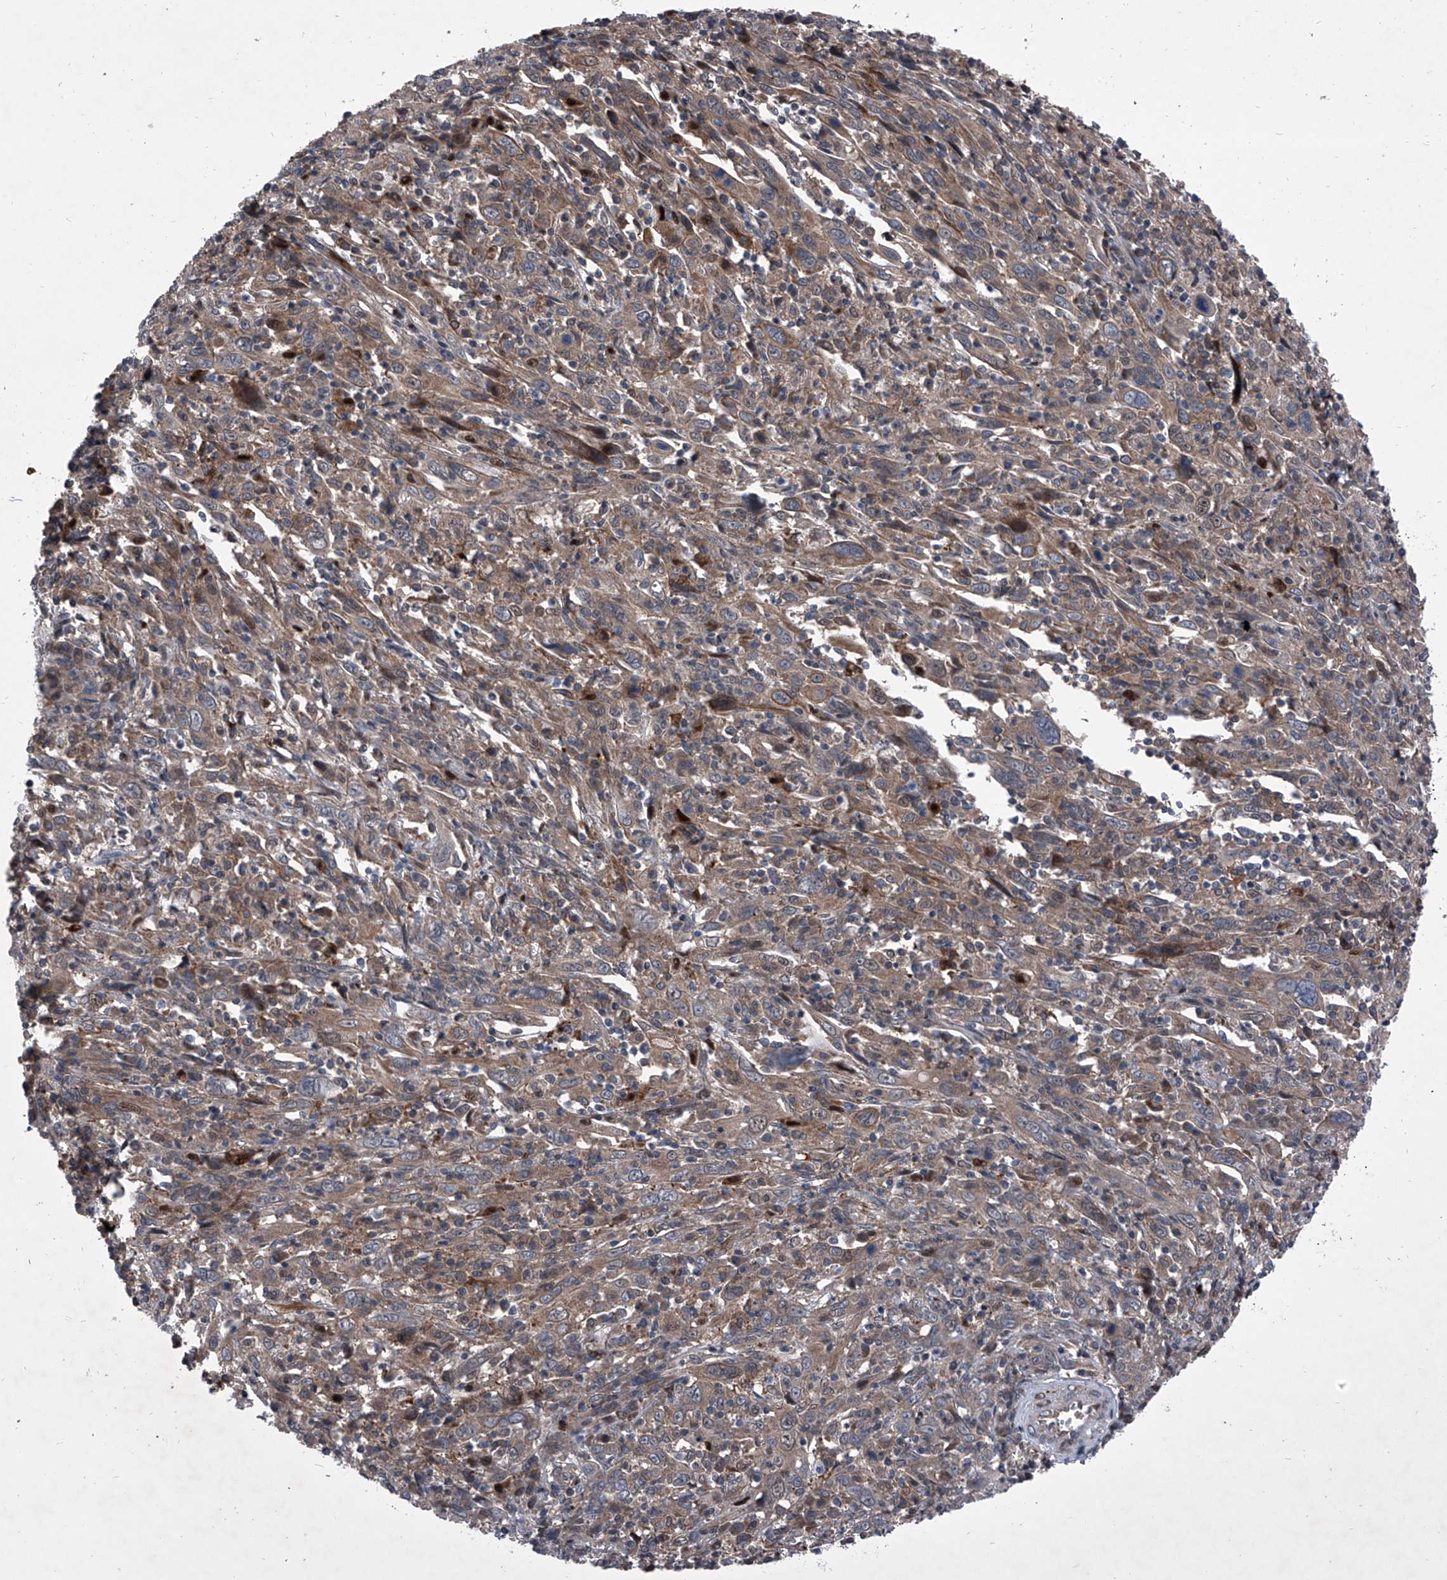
{"staining": {"intensity": "weak", "quantity": ">75%", "location": "cytoplasmic/membranous"}, "tissue": "cervical cancer", "cell_type": "Tumor cells", "image_type": "cancer", "snomed": [{"axis": "morphology", "description": "Squamous cell carcinoma, NOS"}, {"axis": "topography", "description": "Cervix"}], "caption": "Immunohistochemical staining of human cervical cancer (squamous cell carcinoma) shows low levels of weak cytoplasmic/membranous protein staining in approximately >75% of tumor cells. The protein of interest is stained brown, and the nuclei are stained in blue (DAB (3,3'-diaminobenzidine) IHC with brightfield microscopy, high magnification).", "gene": "ELK4", "patient": {"sex": "female", "age": 46}}